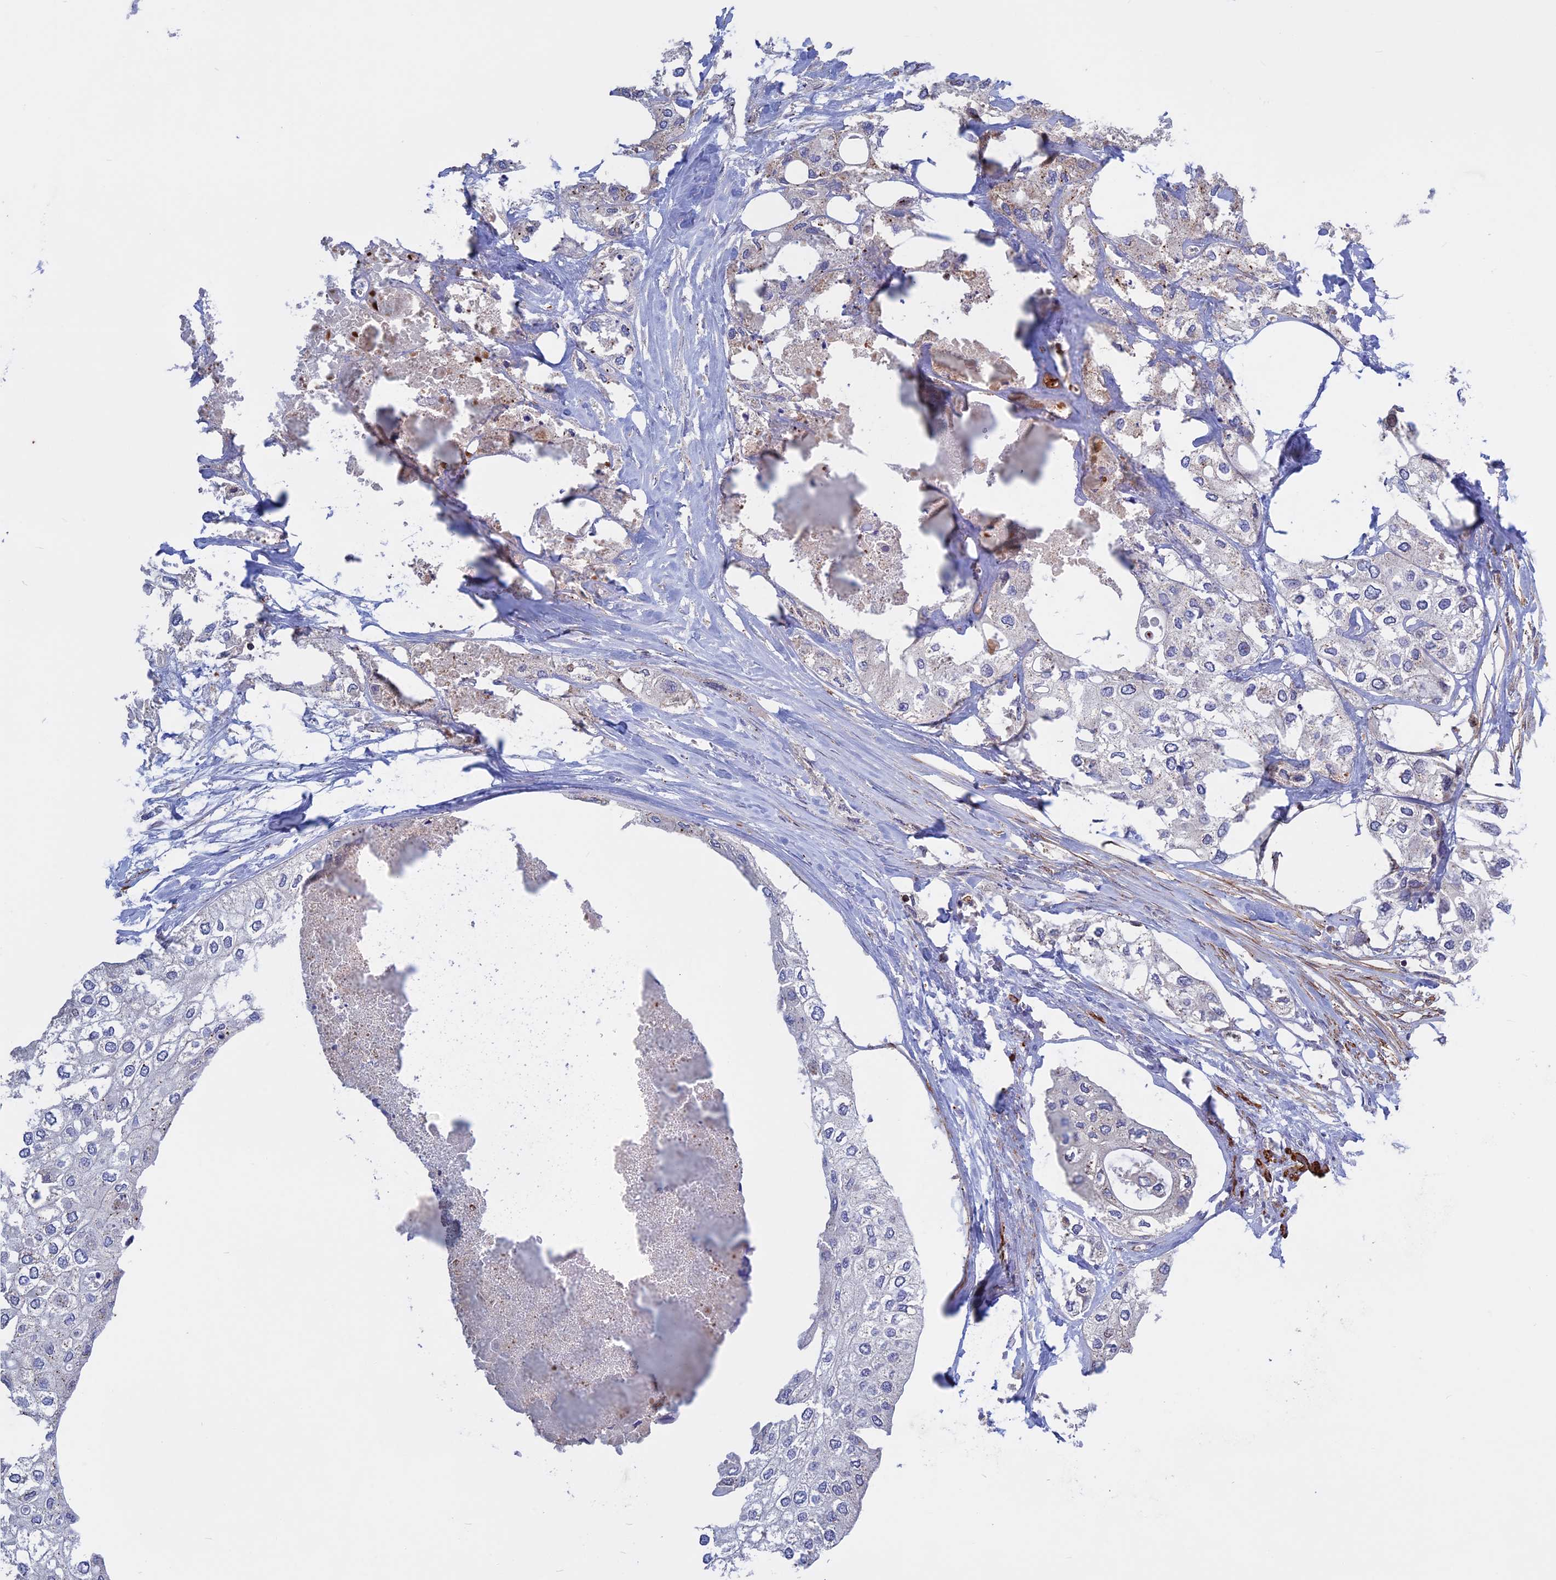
{"staining": {"intensity": "negative", "quantity": "none", "location": "none"}, "tissue": "urothelial cancer", "cell_type": "Tumor cells", "image_type": "cancer", "snomed": [{"axis": "morphology", "description": "Urothelial carcinoma, High grade"}, {"axis": "topography", "description": "Urinary bladder"}], "caption": "Histopathology image shows no significant protein staining in tumor cells of urothelial carcinoma (high-grade).", "gene": "LYPD5", "patient": {"sex": "male", "age": 64}}